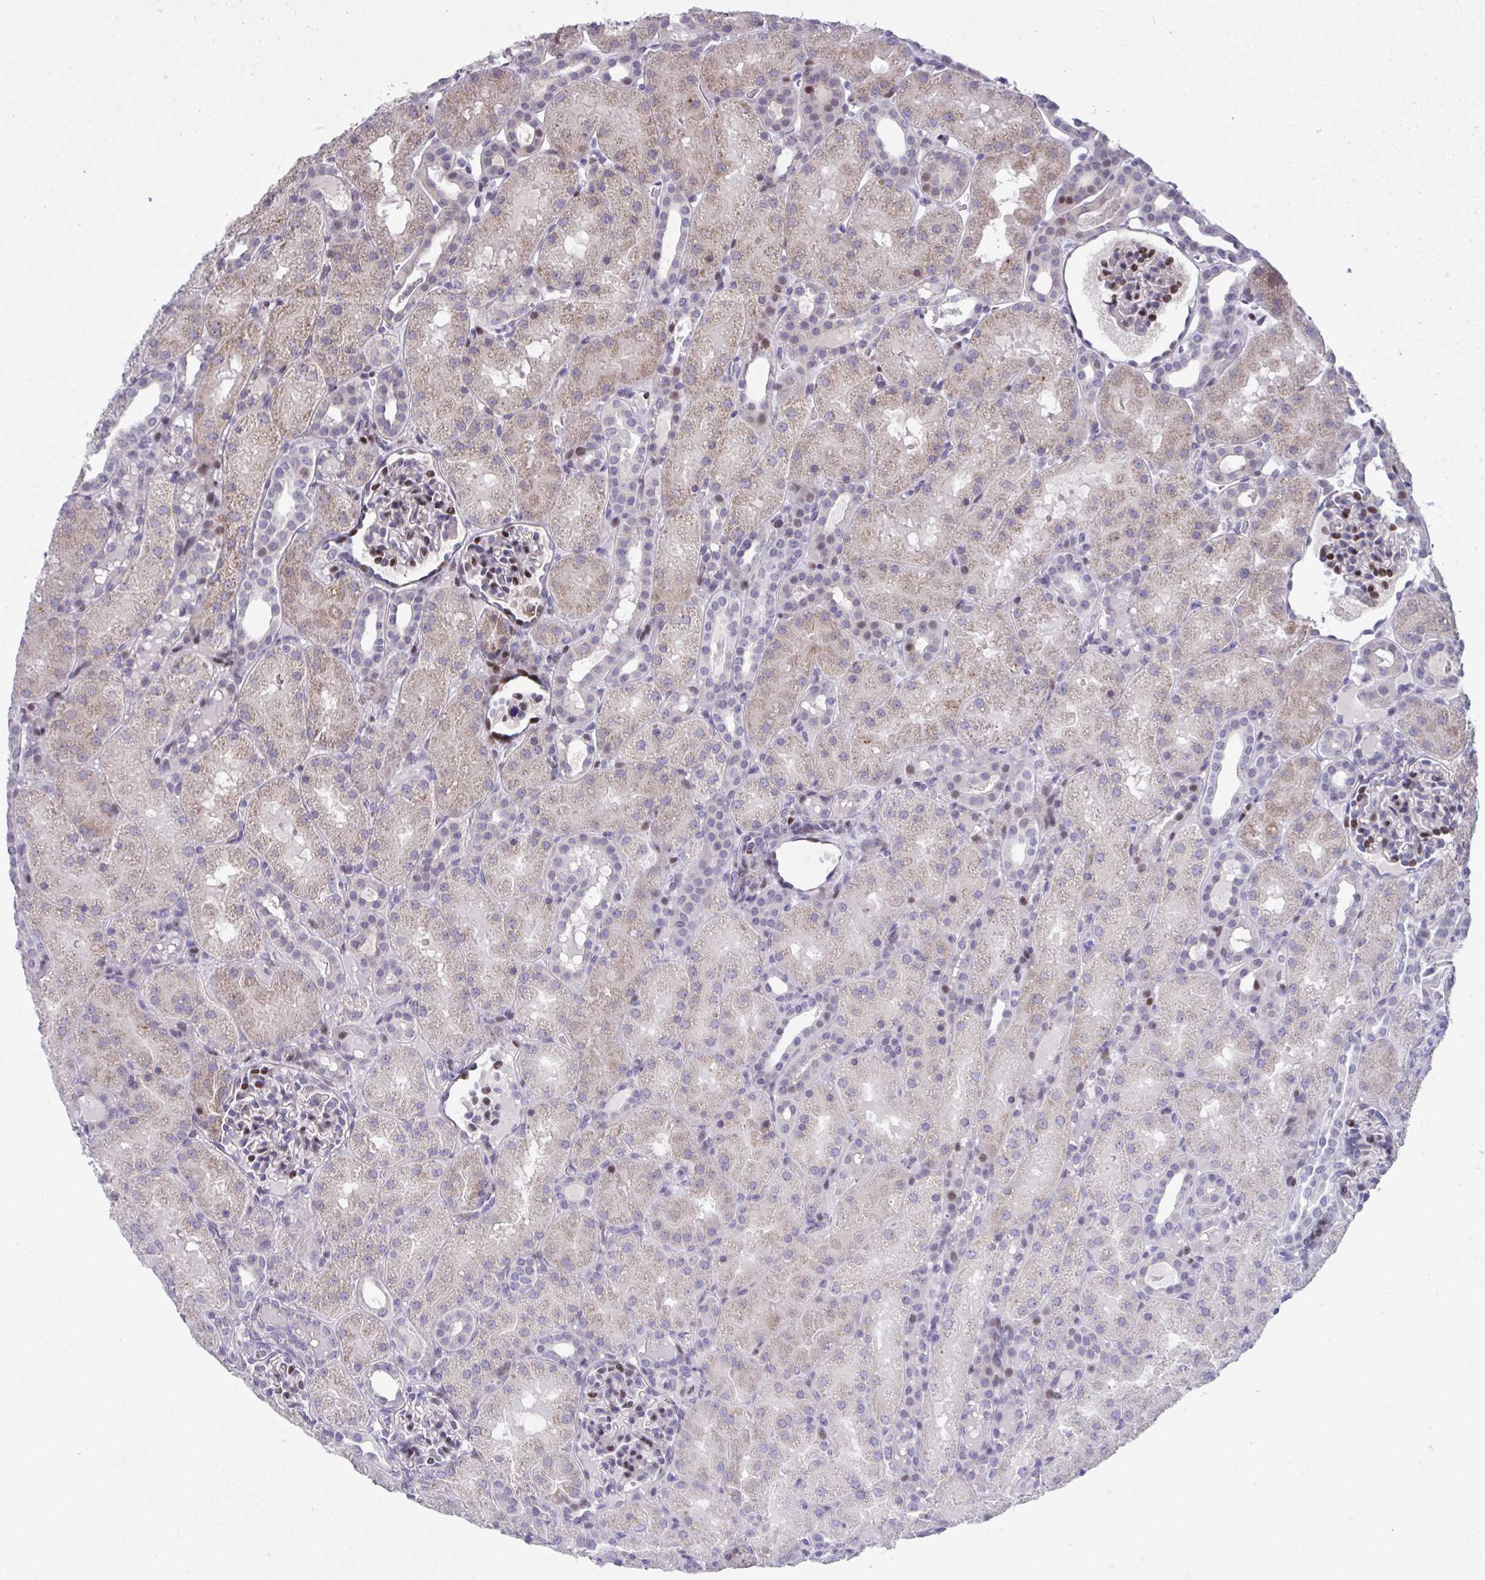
{"staining": {"intensity": "moderate", "quantity": "25%-75%", "location": "nuclear"}, "tissue": "kidney", "cell_type": "Cells in glomeruli", "image_type": "normal", "snomed": [{"axis": "morphology", "description": "Normal tissue, NOS"}, {"axis": "topography", "description": "Kidney"}], "caption": "This is a micrograph of immunohistochemistry staining of benign kidney, which shows moderate expression in the nuclear of cells in glomeruli.", "gene": "GALNT16", "patient": {"sex": "male", "age": 2}}